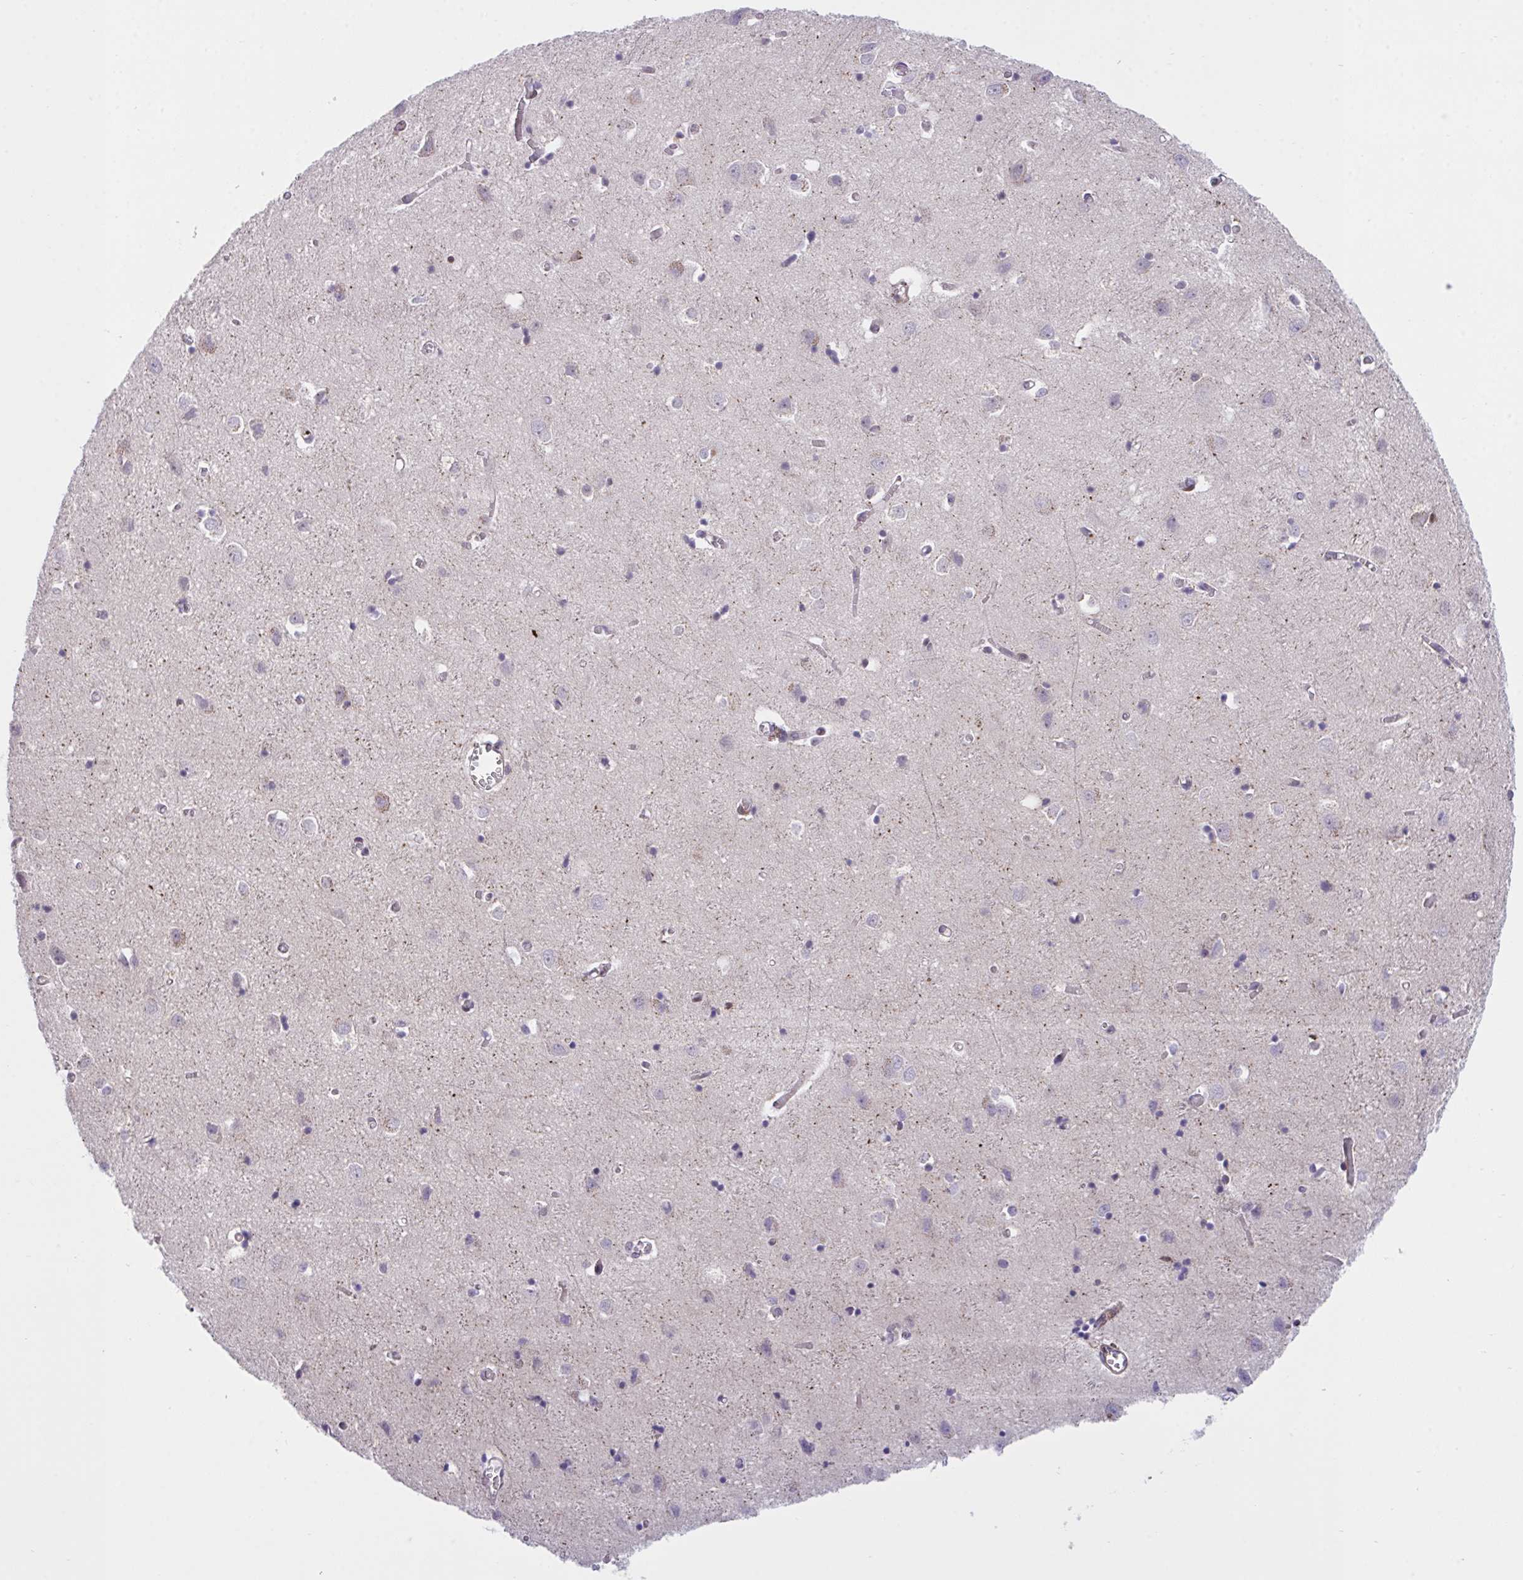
{"staining": {"intensity": "negative", "quantity": "none", "location": "none"}, "tissue": "cerebral cortex", "cell_type": "Endothelial cells", "image_type": "normal", "snomed": [{"axis": "morphology", "description": "Normal tissue, NOS"}, {"axis": "topography", "description": "Cerebral cortex"}], "caption": "There is no significant expression in endothelial cells of cerebral cortex. Nuclei are stained in blue.", "gene": "PPIH", "patient": {"sex": "male", "age": 70}}